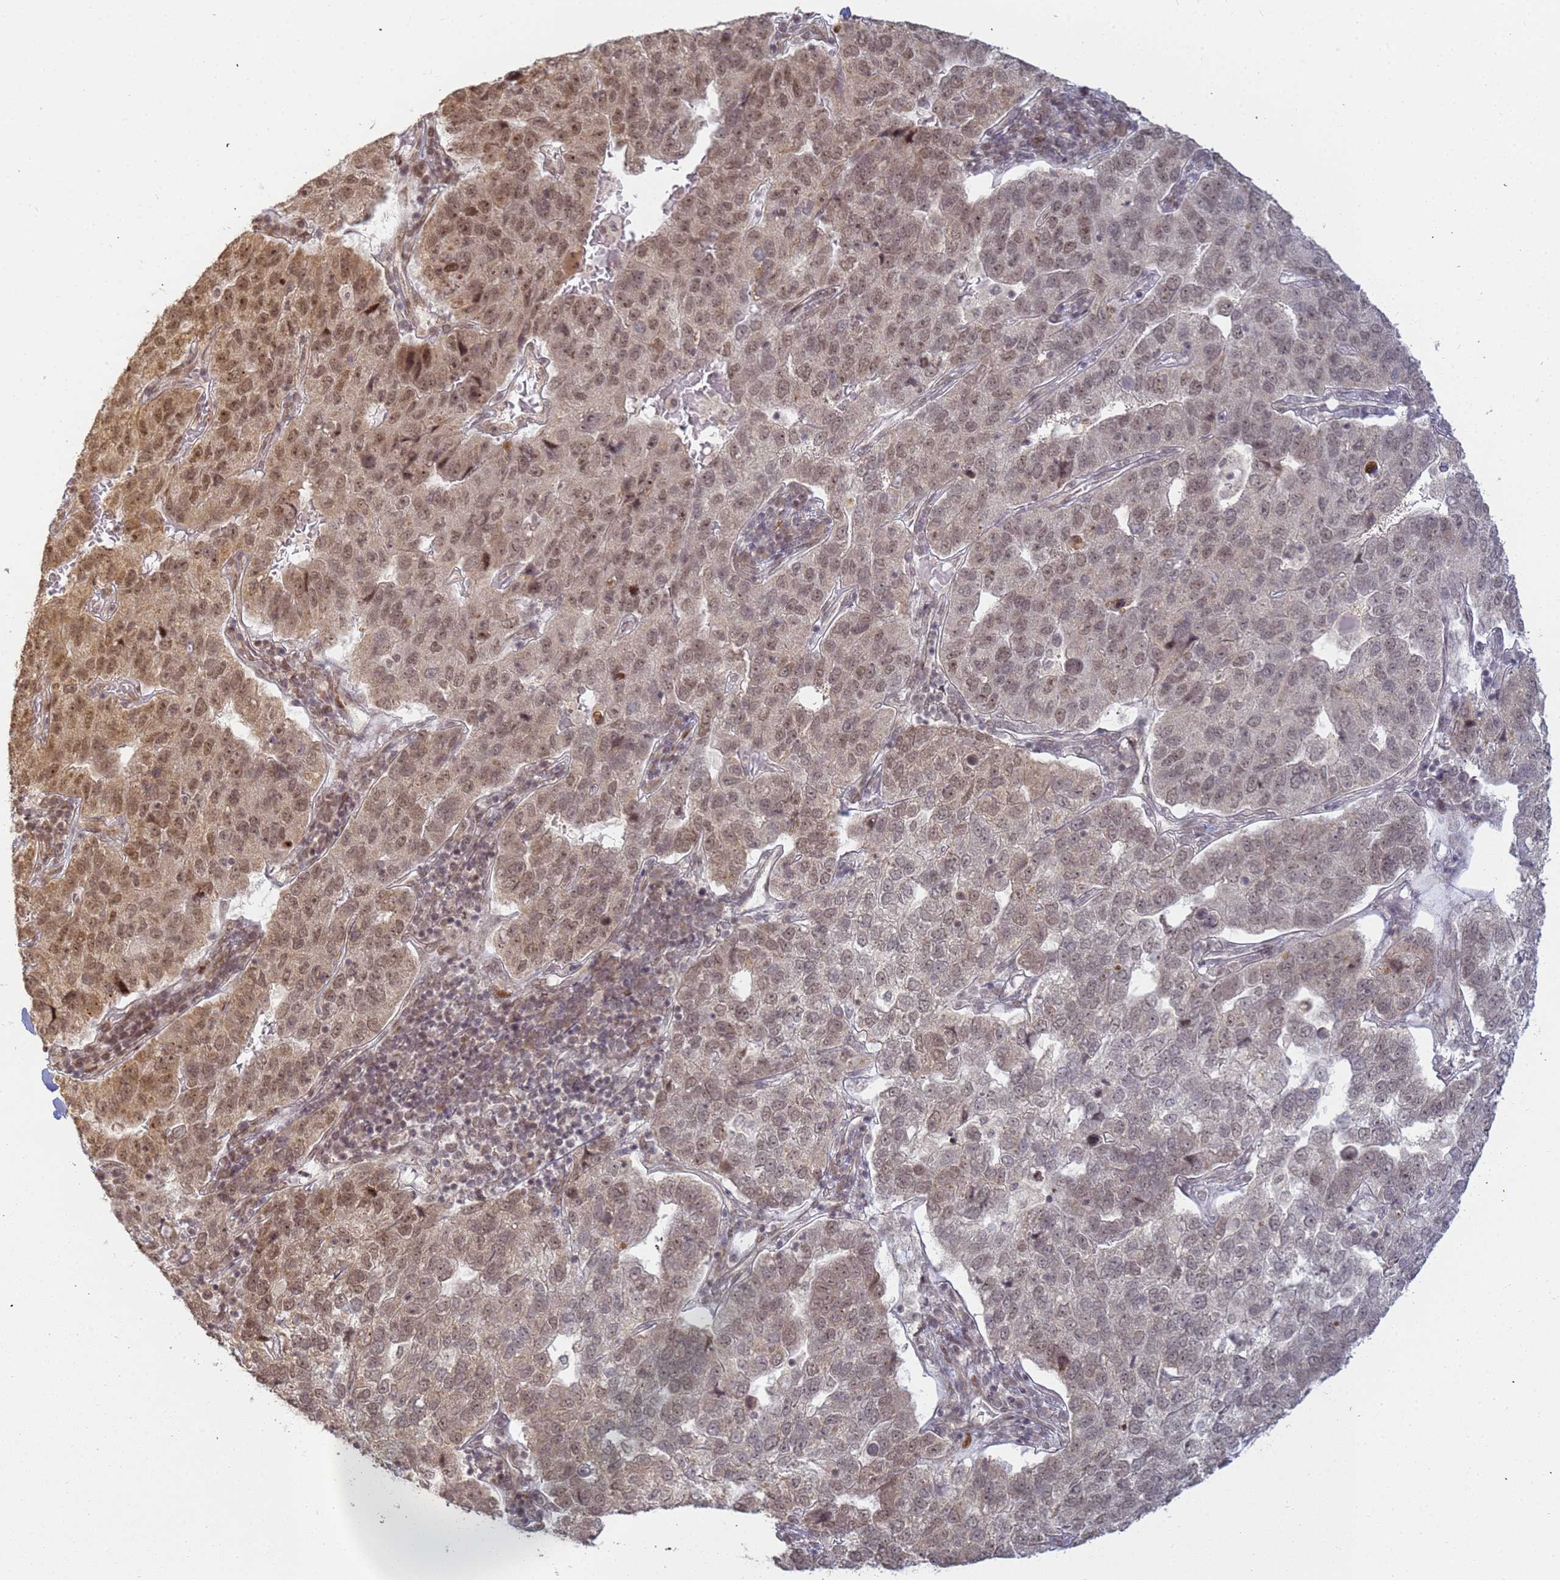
{"staining": {"intensity": "moderate", "quantity": ">75%", "location": "nuclear"}, "tissue": "pancreatic cancer", "cell_type": "Tumor cells", "image_type": "cancer", "snomed": [{"axis": "morphology", "description": "Adenocarcinoma, NOS"}, {"axis": "topography", "description": "Pancreas"}], "caption": "Protein positivity by IHC displays moderate nuclear staining in about >75% of tumor cells in adenocarcinoma (pancreatic).", "gene": "ABCA2", "patient": {"sex": "female", "age": 61}}